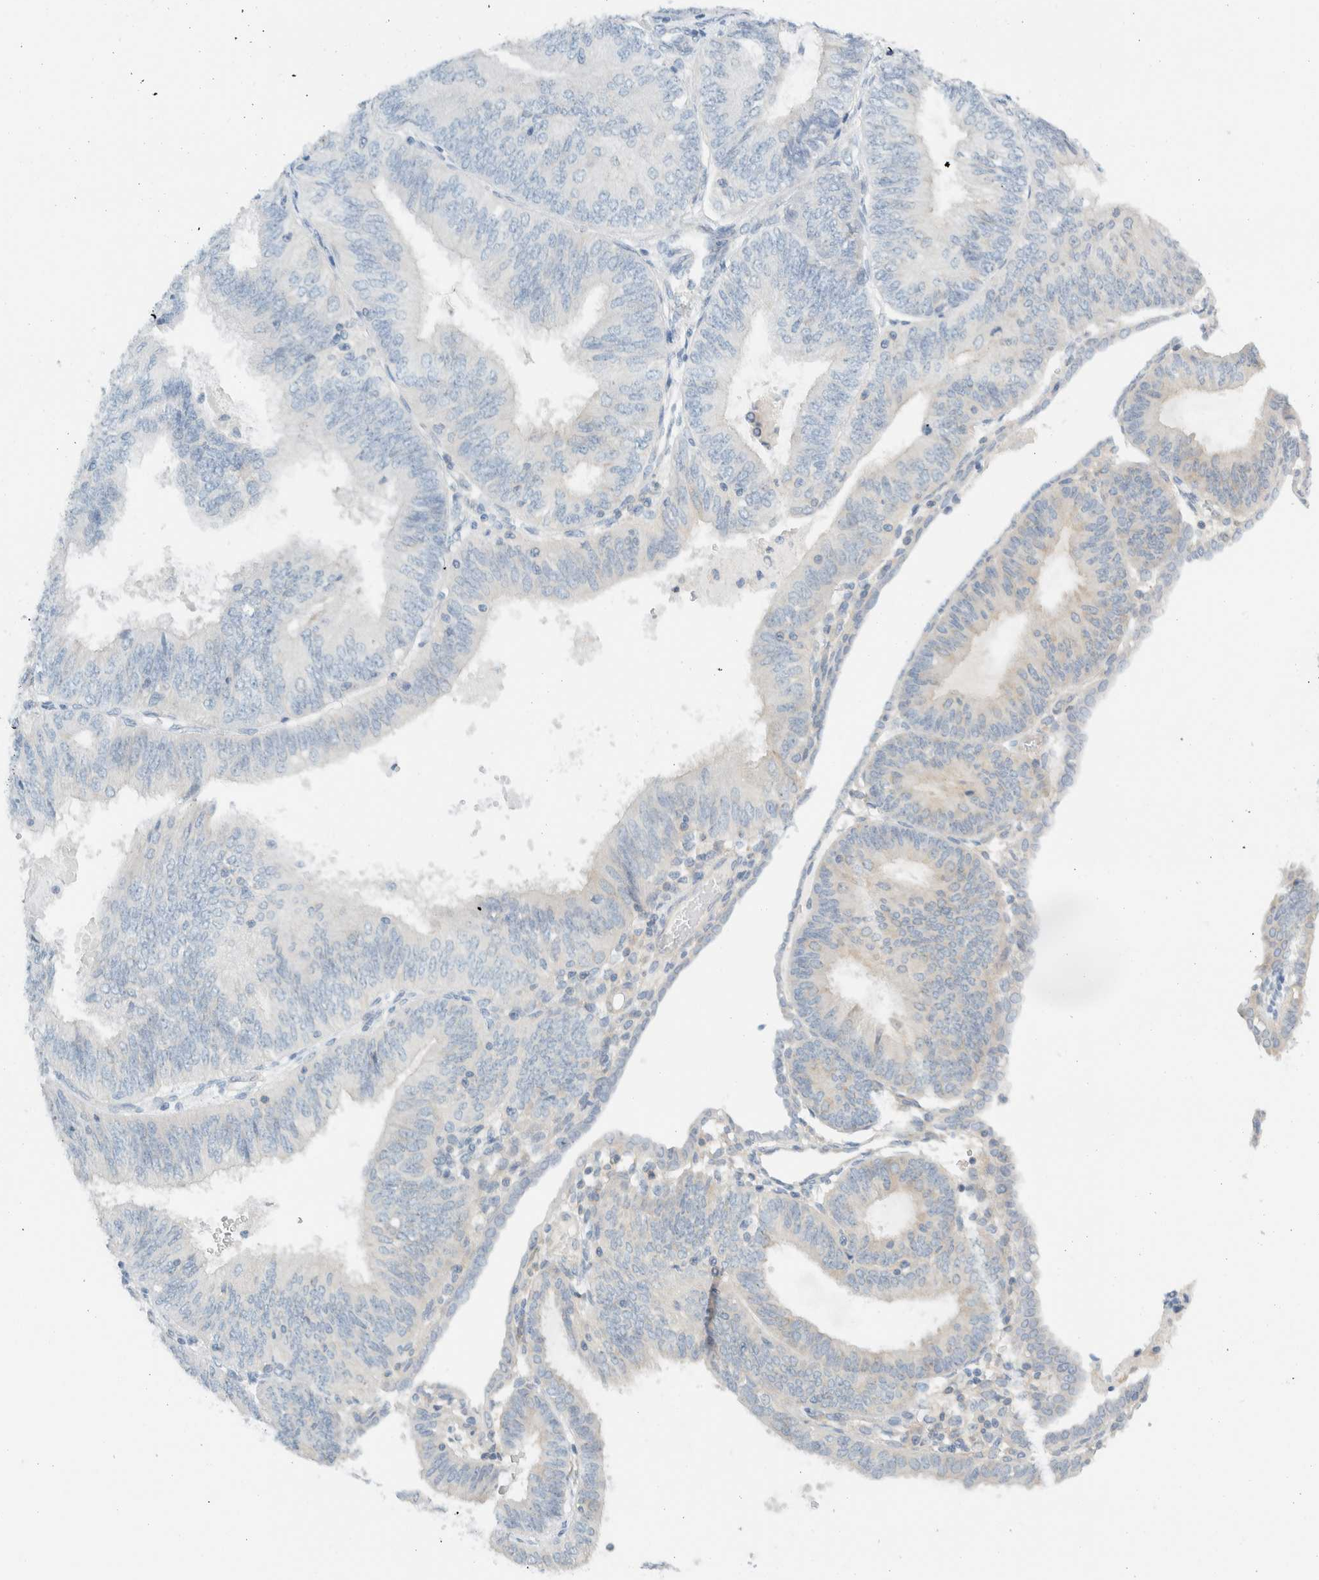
{"staining": {"intensity": "negative", "quantity": "none", "location": "none"}, "tissue": "endometrial cancer", "cell_type": "Tumor cells", "image_type": "cancer", "snomed": [{"axis": "morphology", "description": "Adenocarcinoma, NOS"}, {"axis": "topography", "description": "Endometrium"}], "caption": "DAB (3,3'-diaminobenzidine) immunohistochemical staining of human endometrial cancer (adenocarcinoma) demonstrates no significant staining in tumor cells.", "gene": "NDE1", "patient": {"sex": "female", "age": 58}}